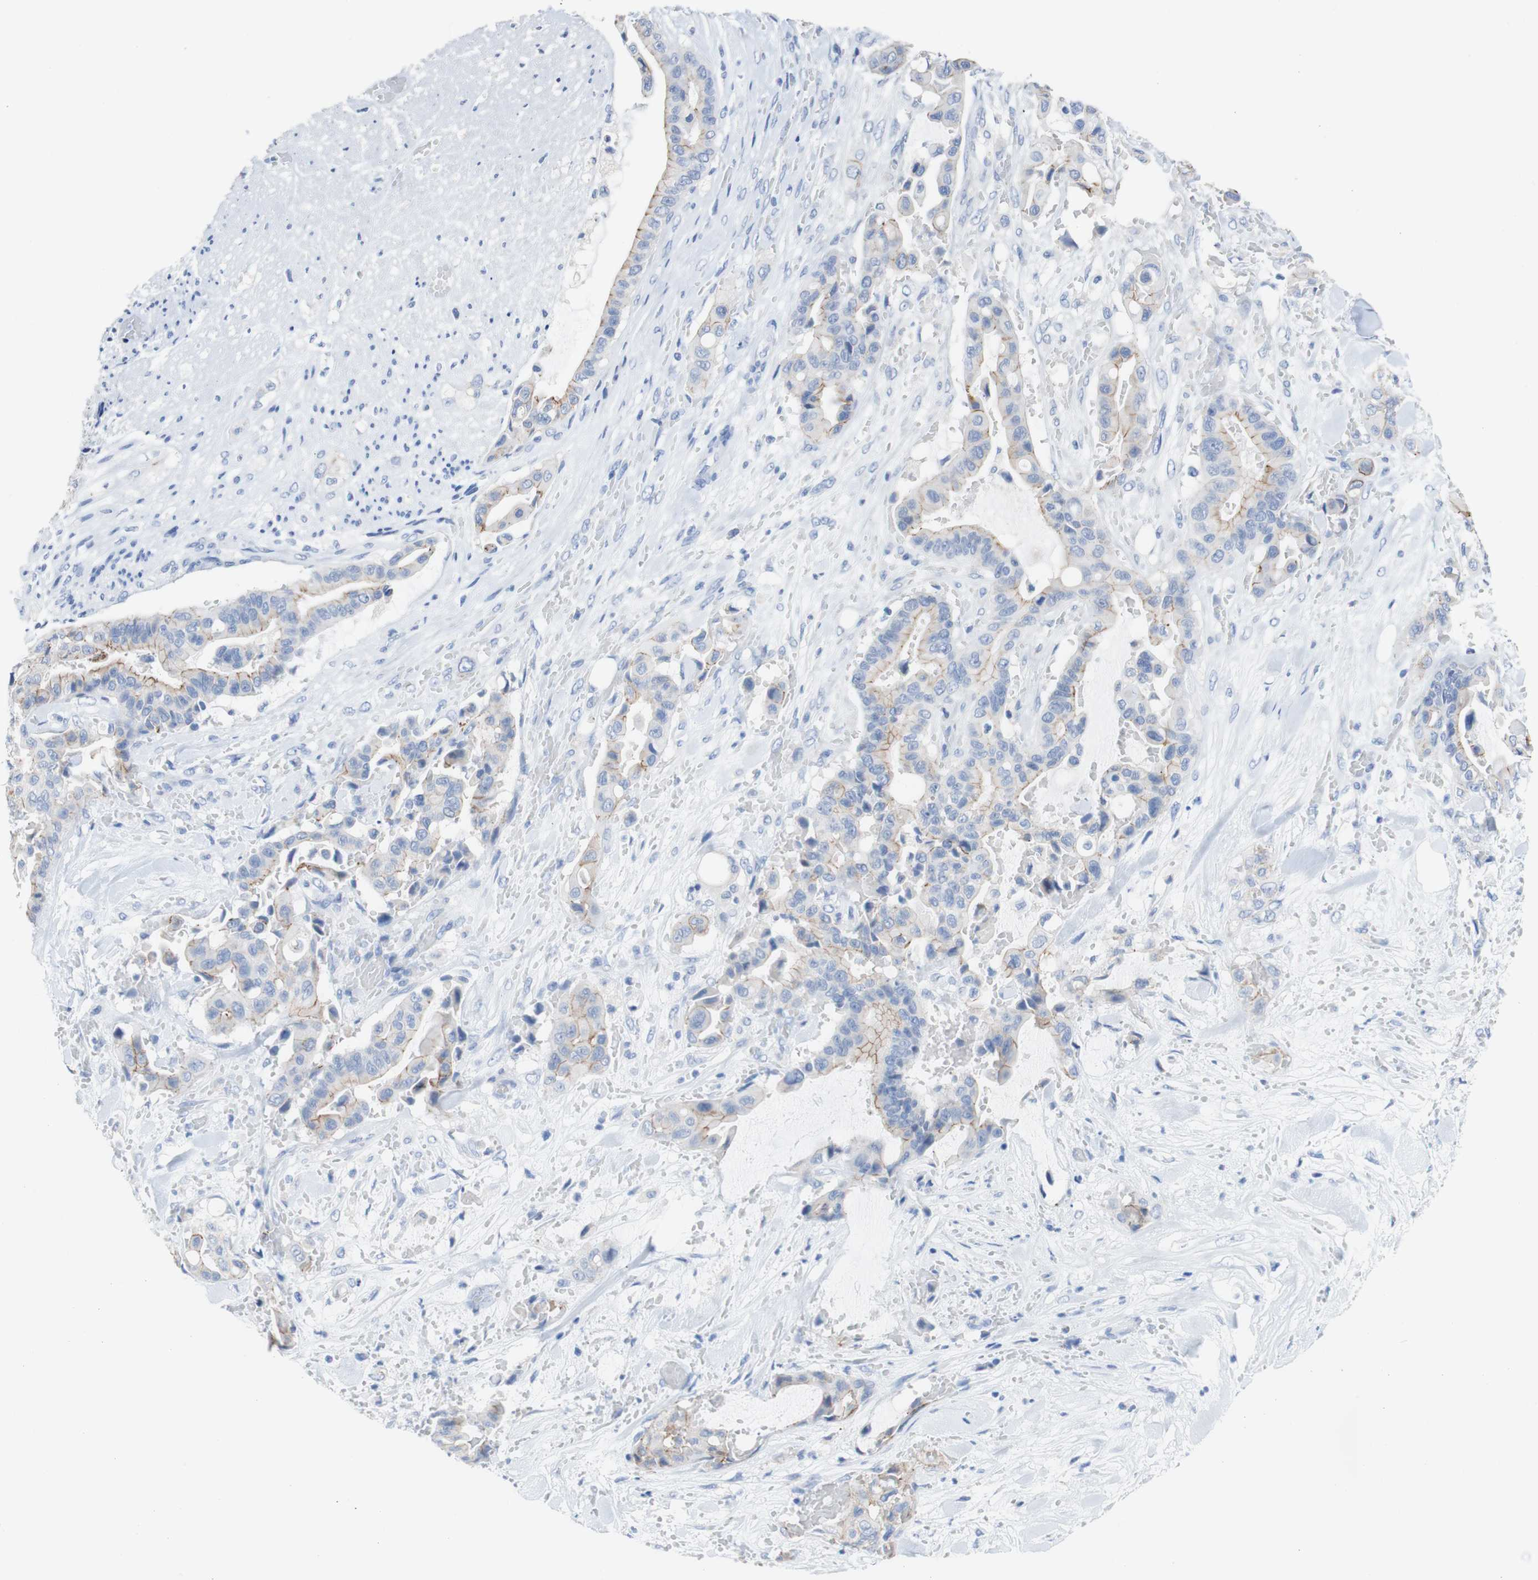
{"staining": {"intensity": "moderate", "quantity": "25%-75%", "location": "cytoplasmic/membranous"}, "tissue": "liver cancer", "cell_type": "Tumor cells", "image_type": "cancer", "snomed": [{"axis": "morphology", "description": "Cholangiocarcinoma"}, {"axis": "topography", "description": "Liver"}], "caption": "This photomicrograph reveals cholangiocarcinoma (liver) stained with immunohistochemistry (IHC) to label a protein in brown. The cytoplasmic/membranous of tumor cells show moderate positivity for the protein. Nuclei are counter-stained blue.", "gene": "DSC2", "patient": {"sex": "female", "age": 61}}